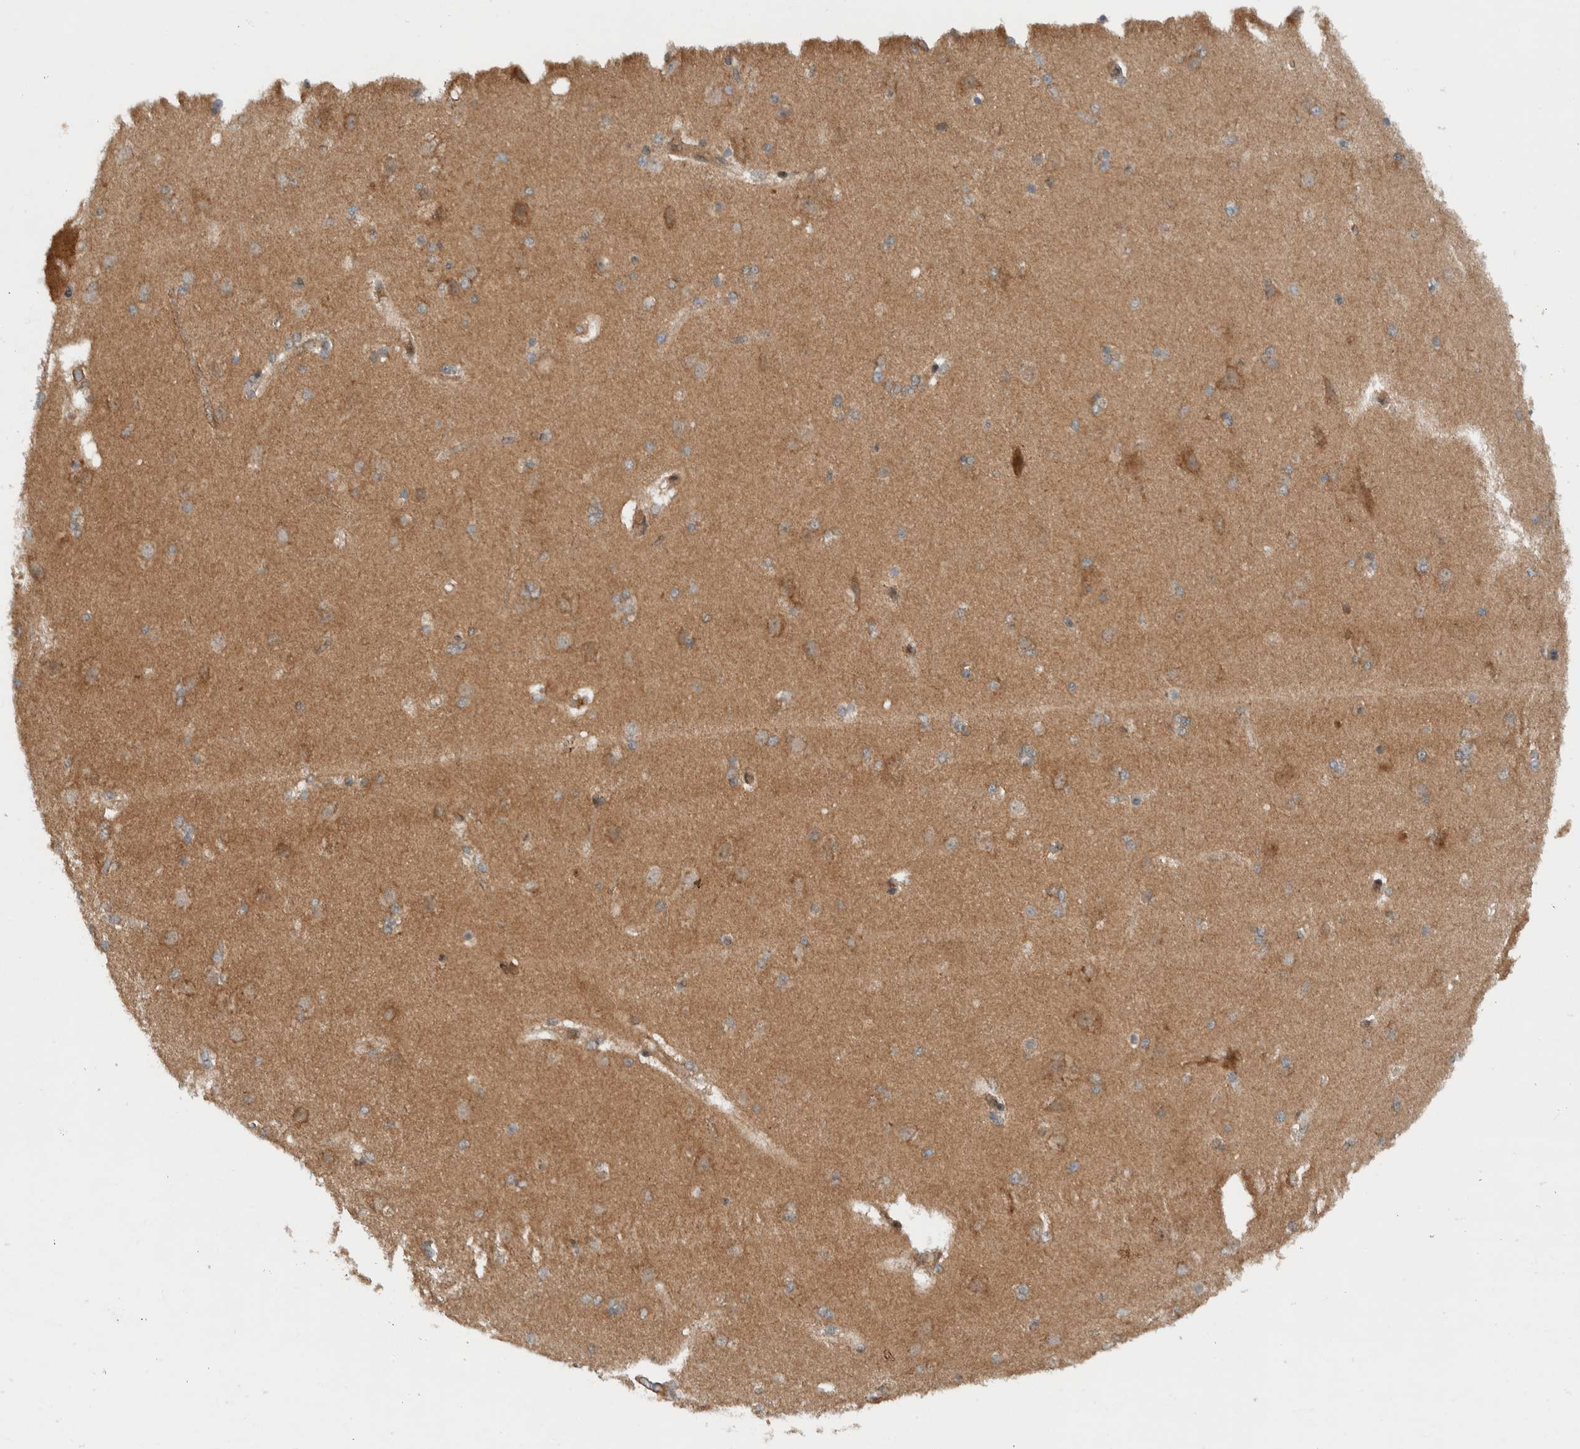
{"staining": {"intensity": "weak", "quantity": ">75%", "location": "cytoplasmic/membranous"}, "tissue": "cerebral cortex", "cell_type": "Endothelial cells", "image_type": "normal", "snomed": [{"axis": "morphology", "description": "Normal tissue, NOS"}, {"axis": "topography", "description": "Cerebral cortex"}], "caption": "Immunohistochemical staining of benign cerebral cortex reveals low levels of weak cytoplasmic/membranous staining in about >75% of endothelial cells. (DAB IHC with brightfield microscopy, high magnification).", "gene": "KLHL6", "patient": {"sex": "female", "age": 54}}